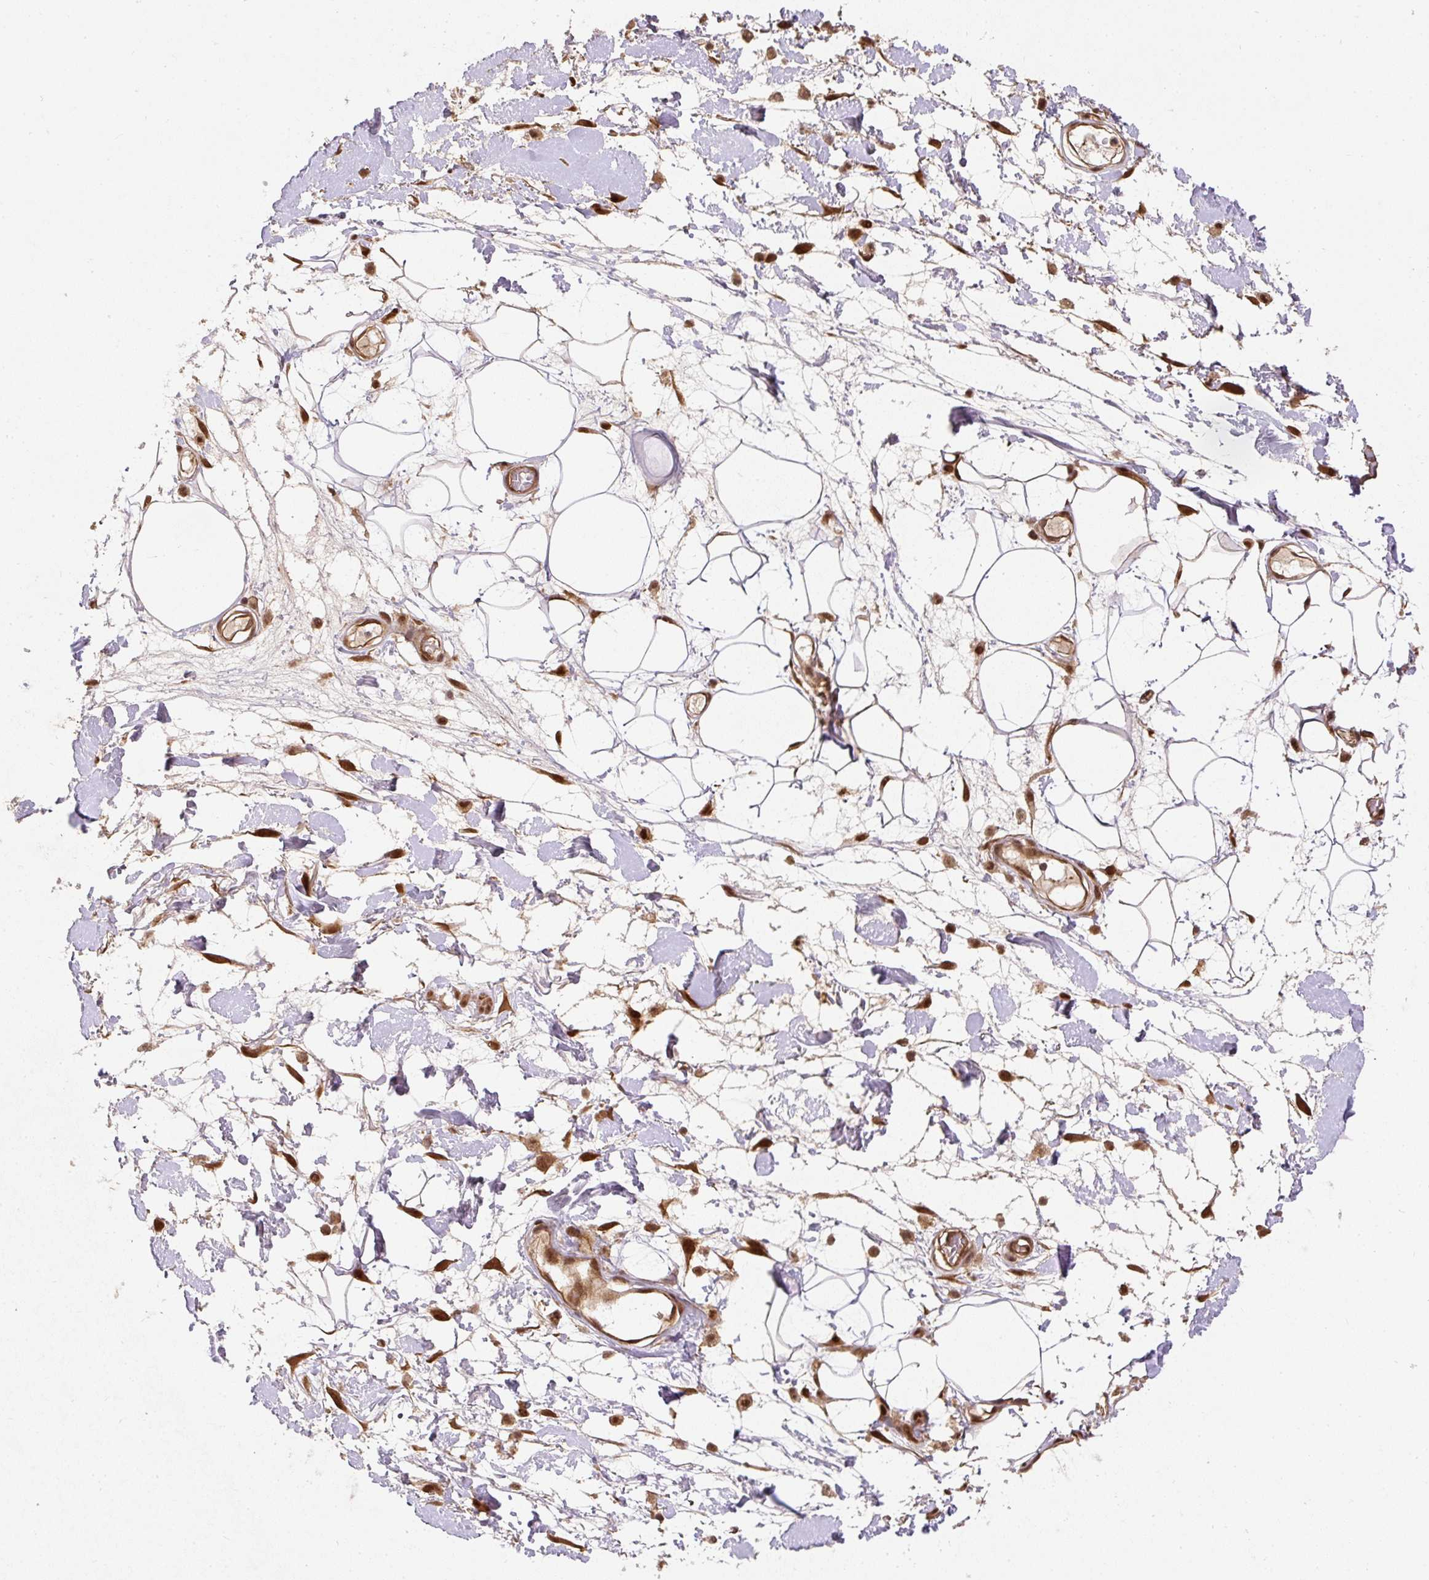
{"staining": {"intensity": "strong", "quantity": ">75%", "location": "cytoplasmic/membranous,nuclear"}, "tissue": "adipose tissue", "cell_type": "Adipocytes", "image_type": "normal", "snomed": [{"axis": "morphology", "description": "Normal tissue, NOS"}, {"axis": "topography", "description": "Vulva"}, {"axis": "topography", "description": "Peripheral nerve tissue"}], "caption": "Brown immunohistochemical staining in unremarkable human adipose tissue reveals strong cytoplasmic/membranous,nuclear staining in approximately >75% of adipocytes.", "gene": "PSMD1", "patient": {"sex": "female", "age": 68}}